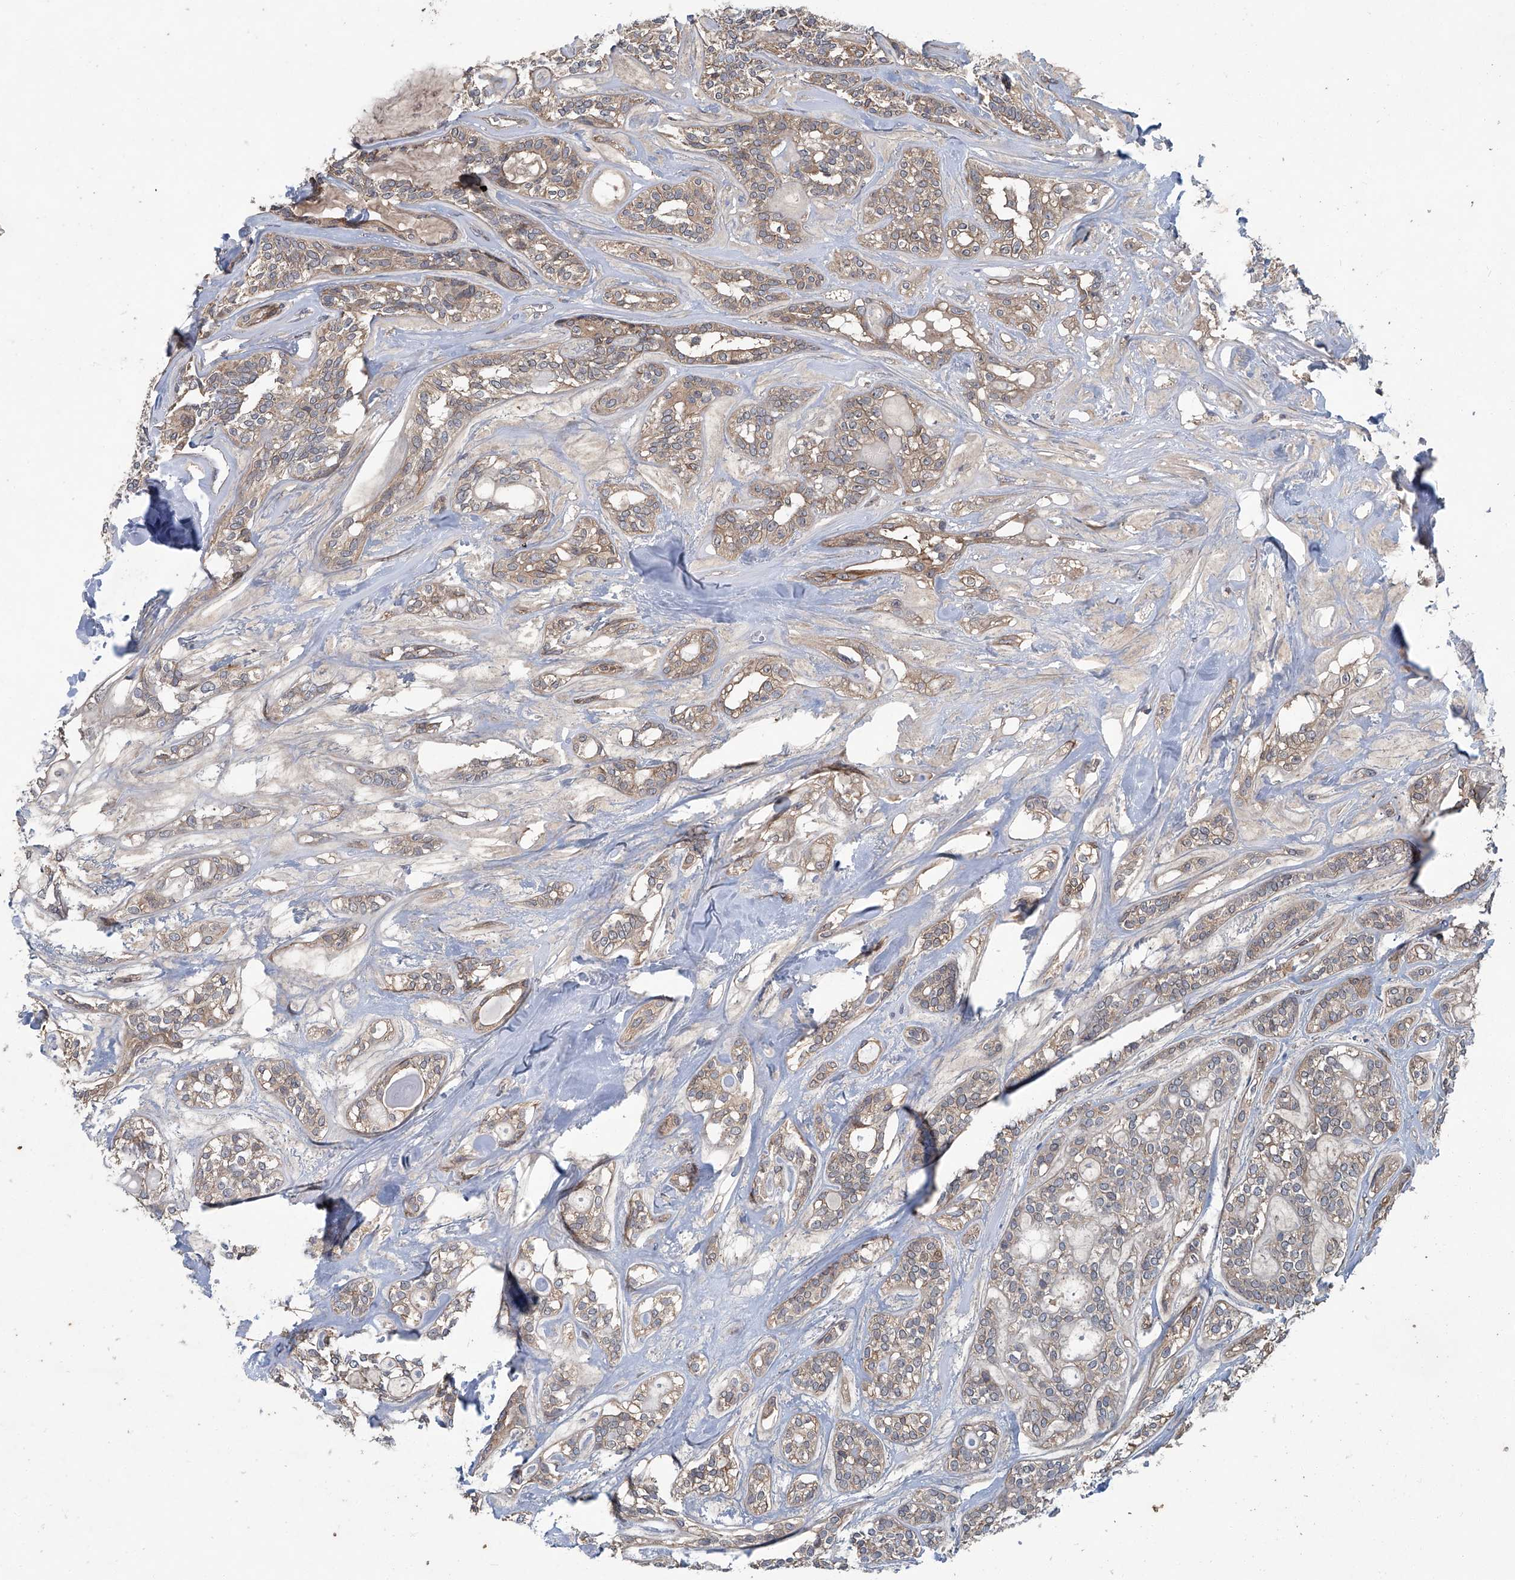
{"staining": {"intensity": "moderate", "quantity": "<25%", "location": "cytoplasmic/membranous"}, "tissue": "head and neck cancer", "cell_type": "Tumor cells", "image_type": "cancer", "snomed": [{"axis": "morphology", "description": "Adenocarcinoma, NOS"}, {"axis": "topography", "description": "Head-Neck"}], "caption": "This is a histology image of immunohistochemistry (IHC) staining of head and neck adenocarcinoma, which shows moderate positivity in the cytoplasmic/membranous of tumor cells.", "gene": "ANKRD34A", "patient": {"sex": "male", "age": 66}}